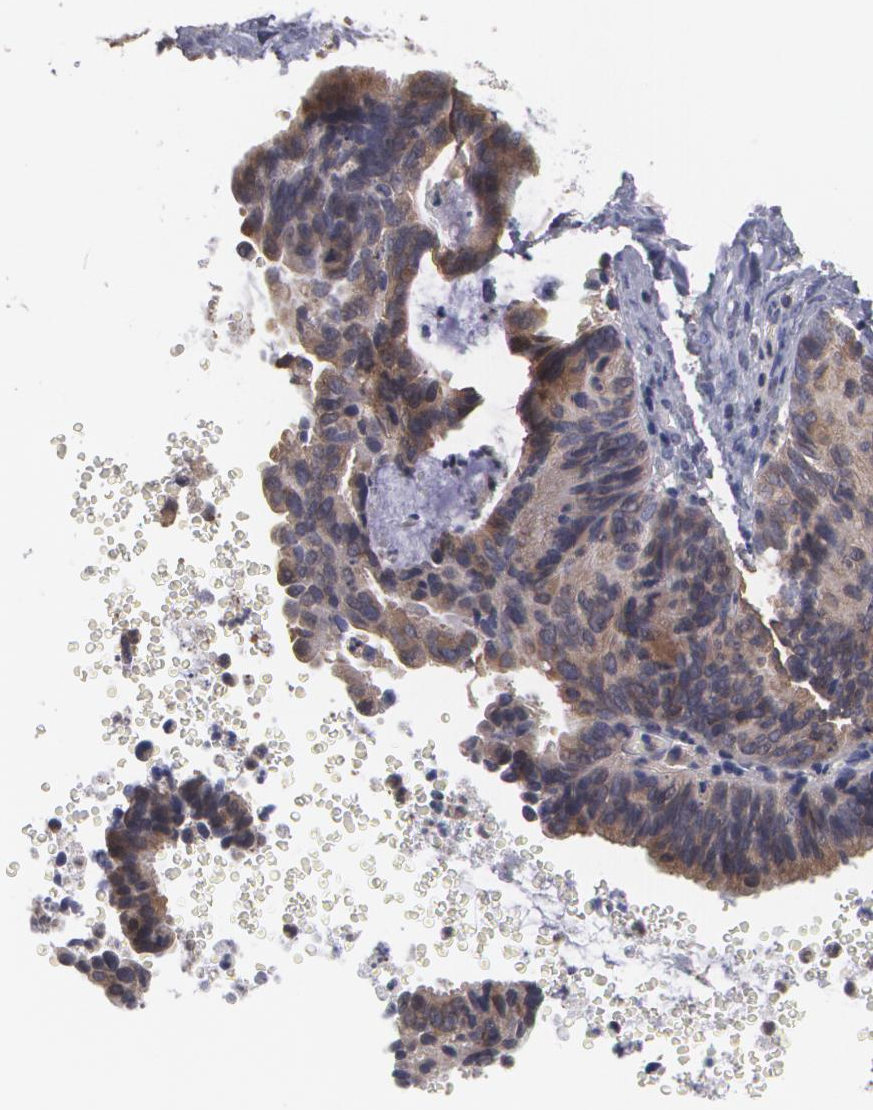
{"staining": {"intensity": "moderate", "quantity": ">75%", "location": "cytoplasmic/membranous"}, "tissue": "ovarian cancer", "cell_type": "Tumor cells", "image_type": "cancer", "snomed": [{"axis": "morphology", "description": "Carcinoma, endometroid"}, {"axis": "topography", "description": "Ovary"}], "caption": "Protein staining reveals moderate cytoplasmic/membranous expression in about >75% of tumor cells in ovarian cancer (endometroid carcinoma). (DAB (3,3'-diaminobenzidine) = brown stain, brightfield microscopy at high magnification).", "gene": "MTHFD1", "patient": {"sex": "female", "age": 52}}